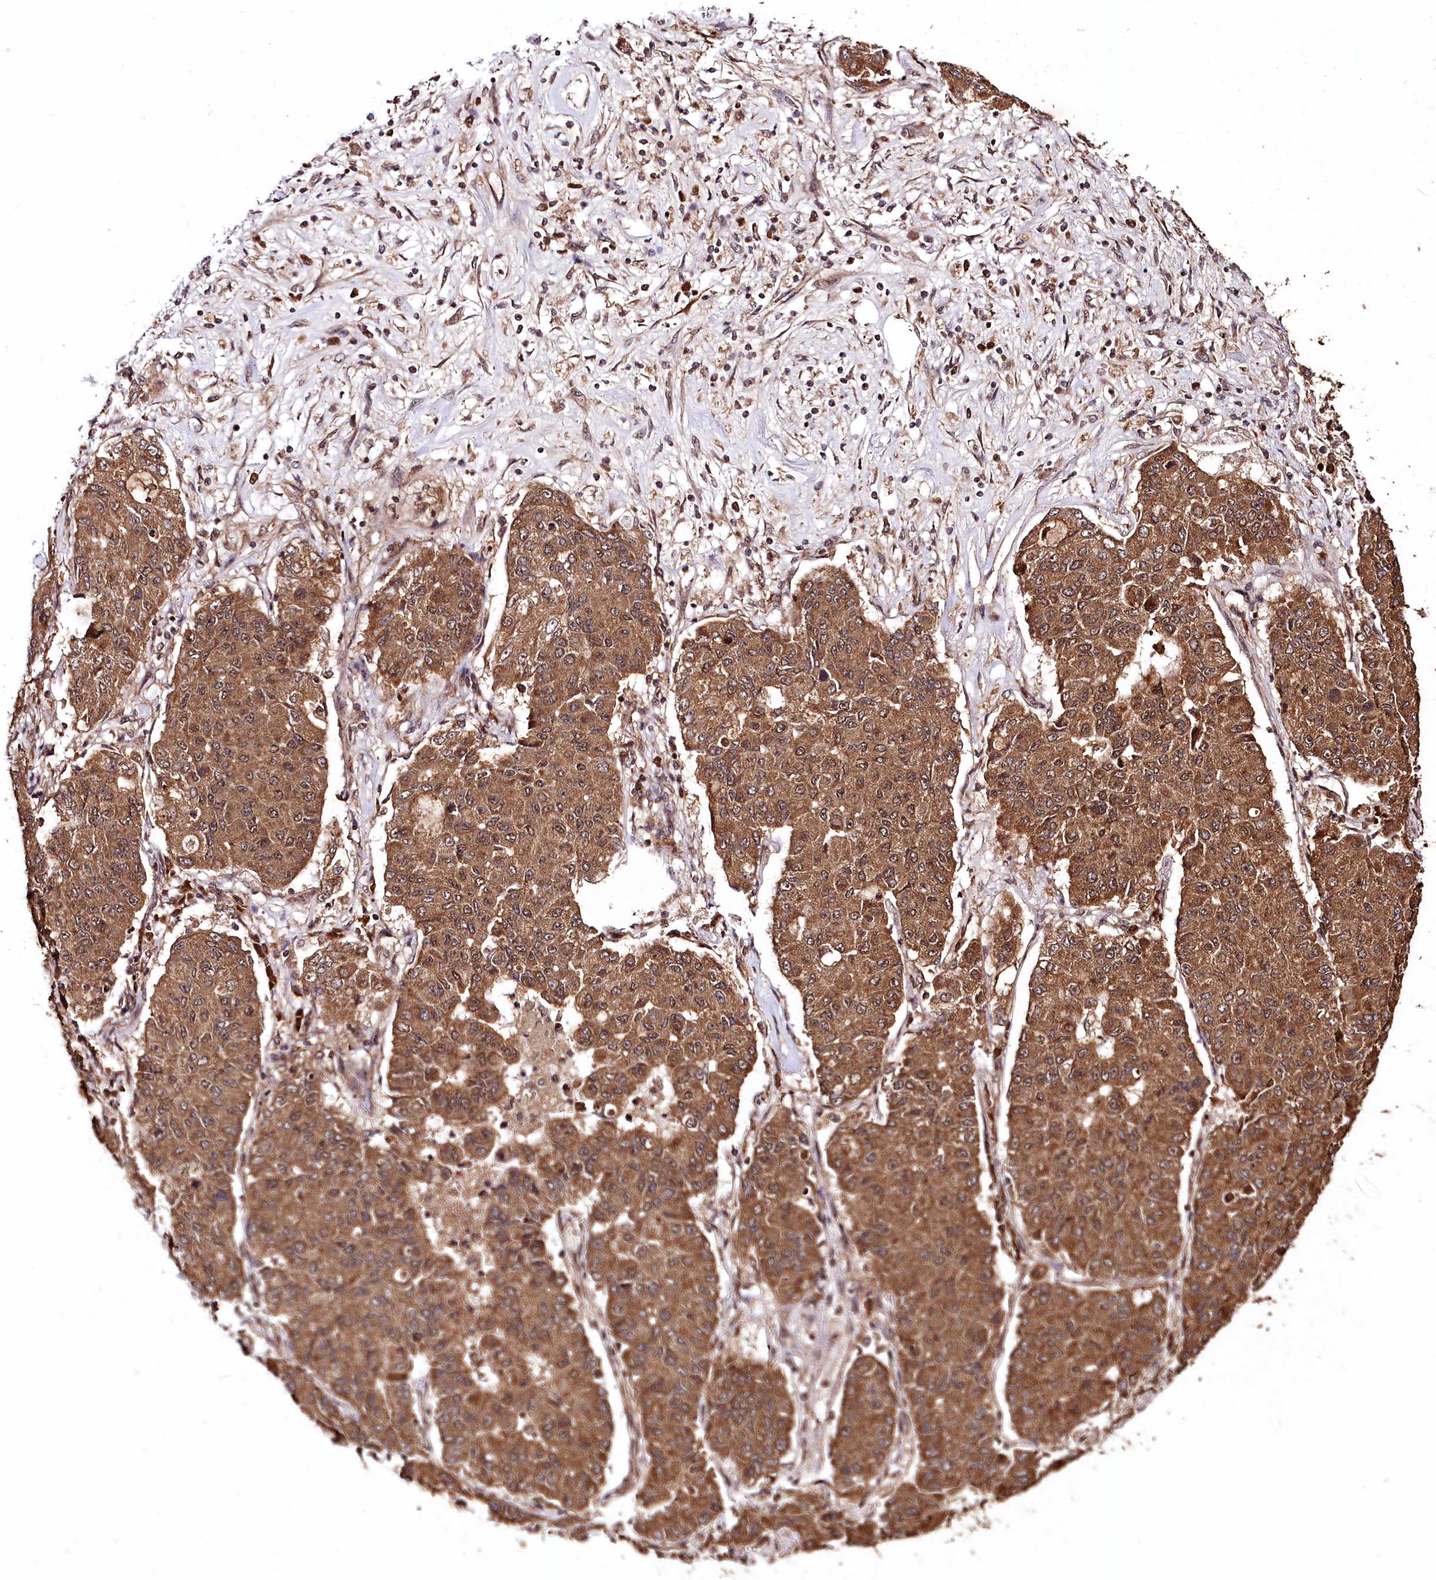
{"staining": {"intensity": "moderate", "quantity": ">75%", "location": "cytoplasmic/membranous"}, "tissue": "lung cancer", "cell_type": "Tumor cells", "image_type": "cancer", "snomed": [{"axis": "morphology", "description": "Squamous cell carcinoma, NOS"}, {"axis": "topography", "description": "Lung"}], "caption": "A brown stain shows moderate cytoplasmic/membranous positivity of a protein in human lung cancer (squamous cell carcinoma) tumor cells. (Brightfield microscopy of DAB IHC at high magnification).", "gene": "UBE3A", "patient": {"sex": "male", "age": 74}}